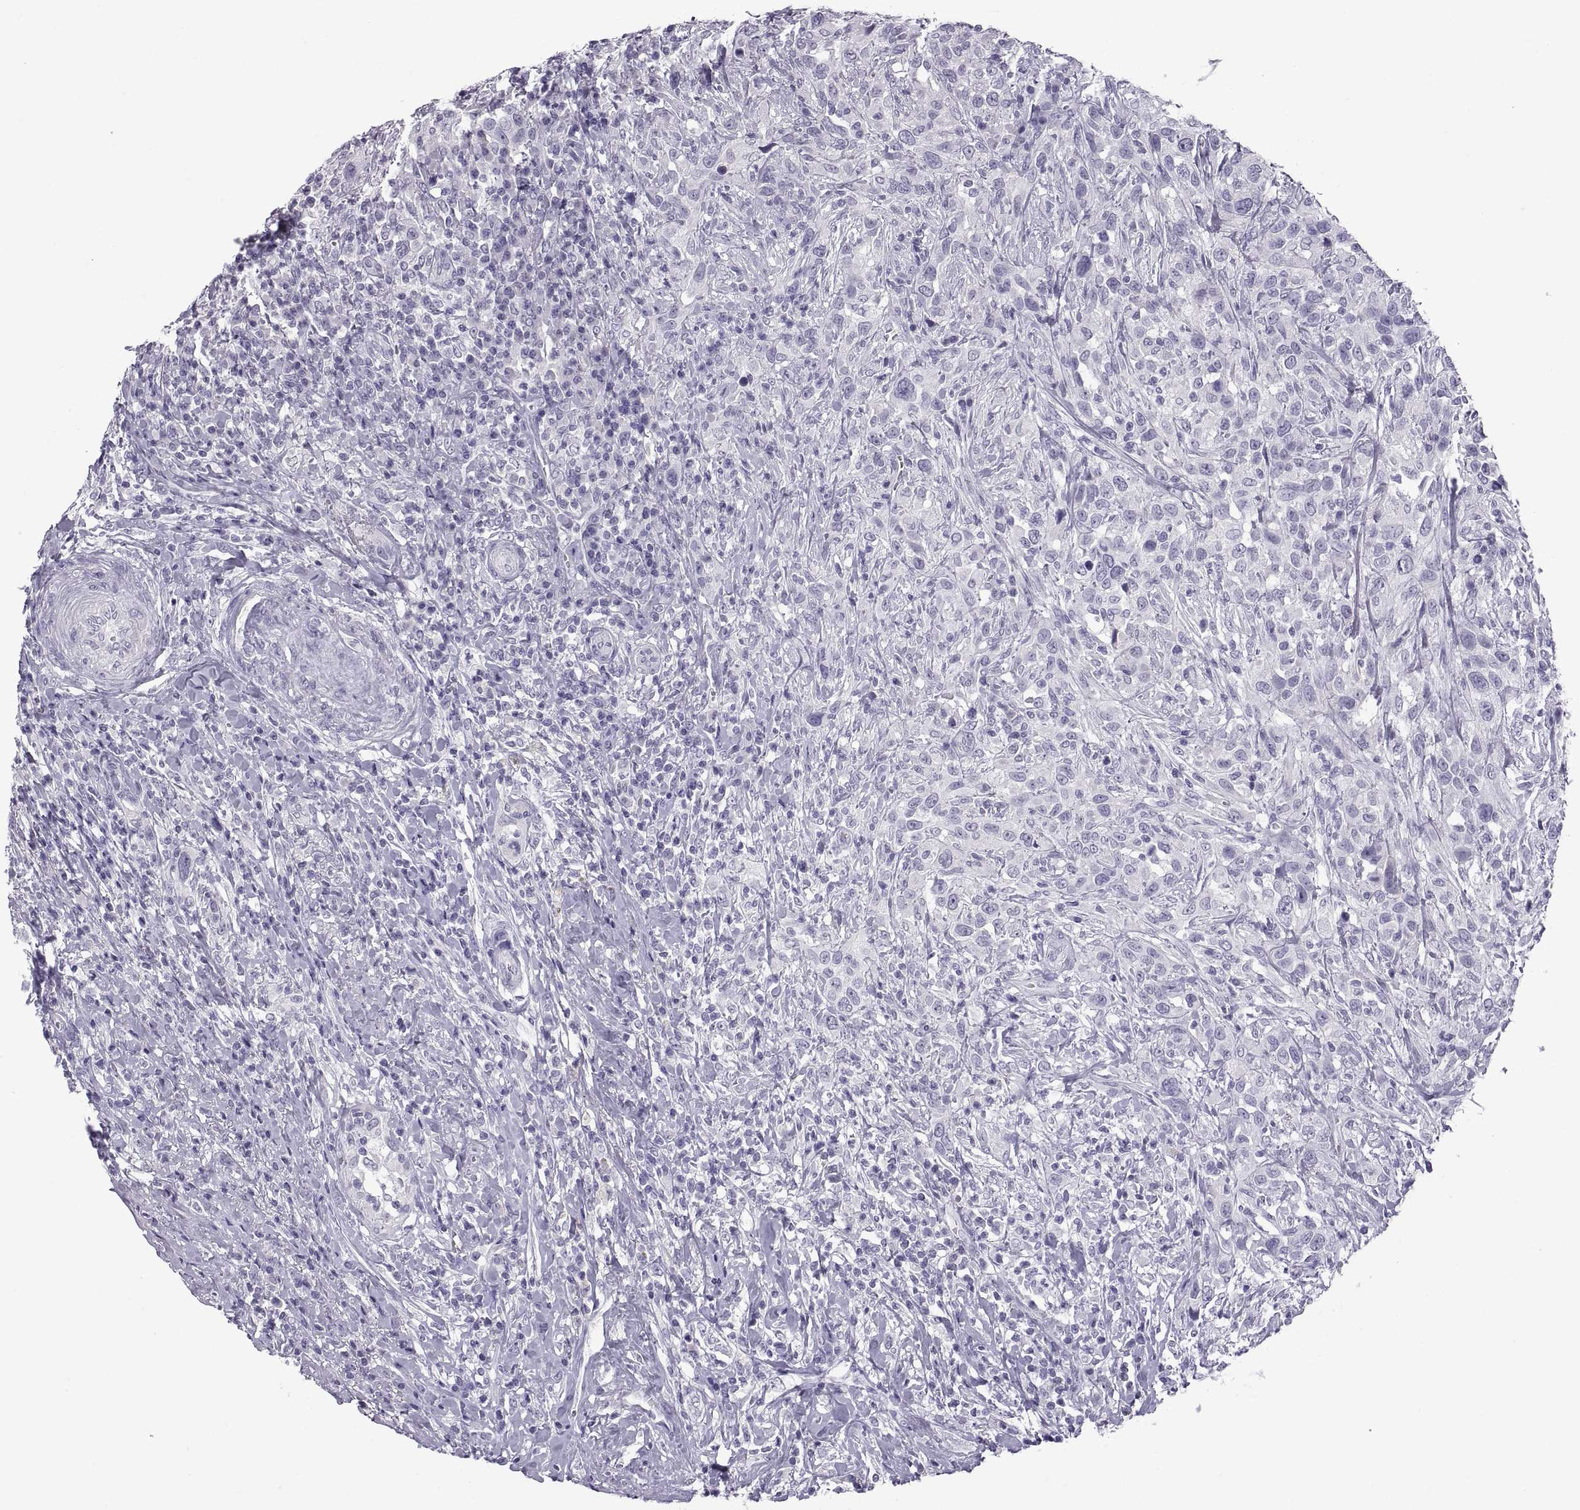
{"staining": {"intensity": "negative", "quantity": "none", "location": "none"}, "tissue": "urothelial cancer", "cell_type": "Tumor cells", "image_type": "cancer", "snomed": [{"axis": "morphology", "description": "Urothelial carcinoma, NOS"}, {"axis": "morphology", "description": "Urothelial carcinoma, High grade"}, {"axis": "topography", "description": "Urinary bladder"}], "caption": "Immunohistochemistry of human urothelial cancer displays no staining in tumor cells.", "gene": "RDM1", "patient": {"sex": "female", "age": 64}}